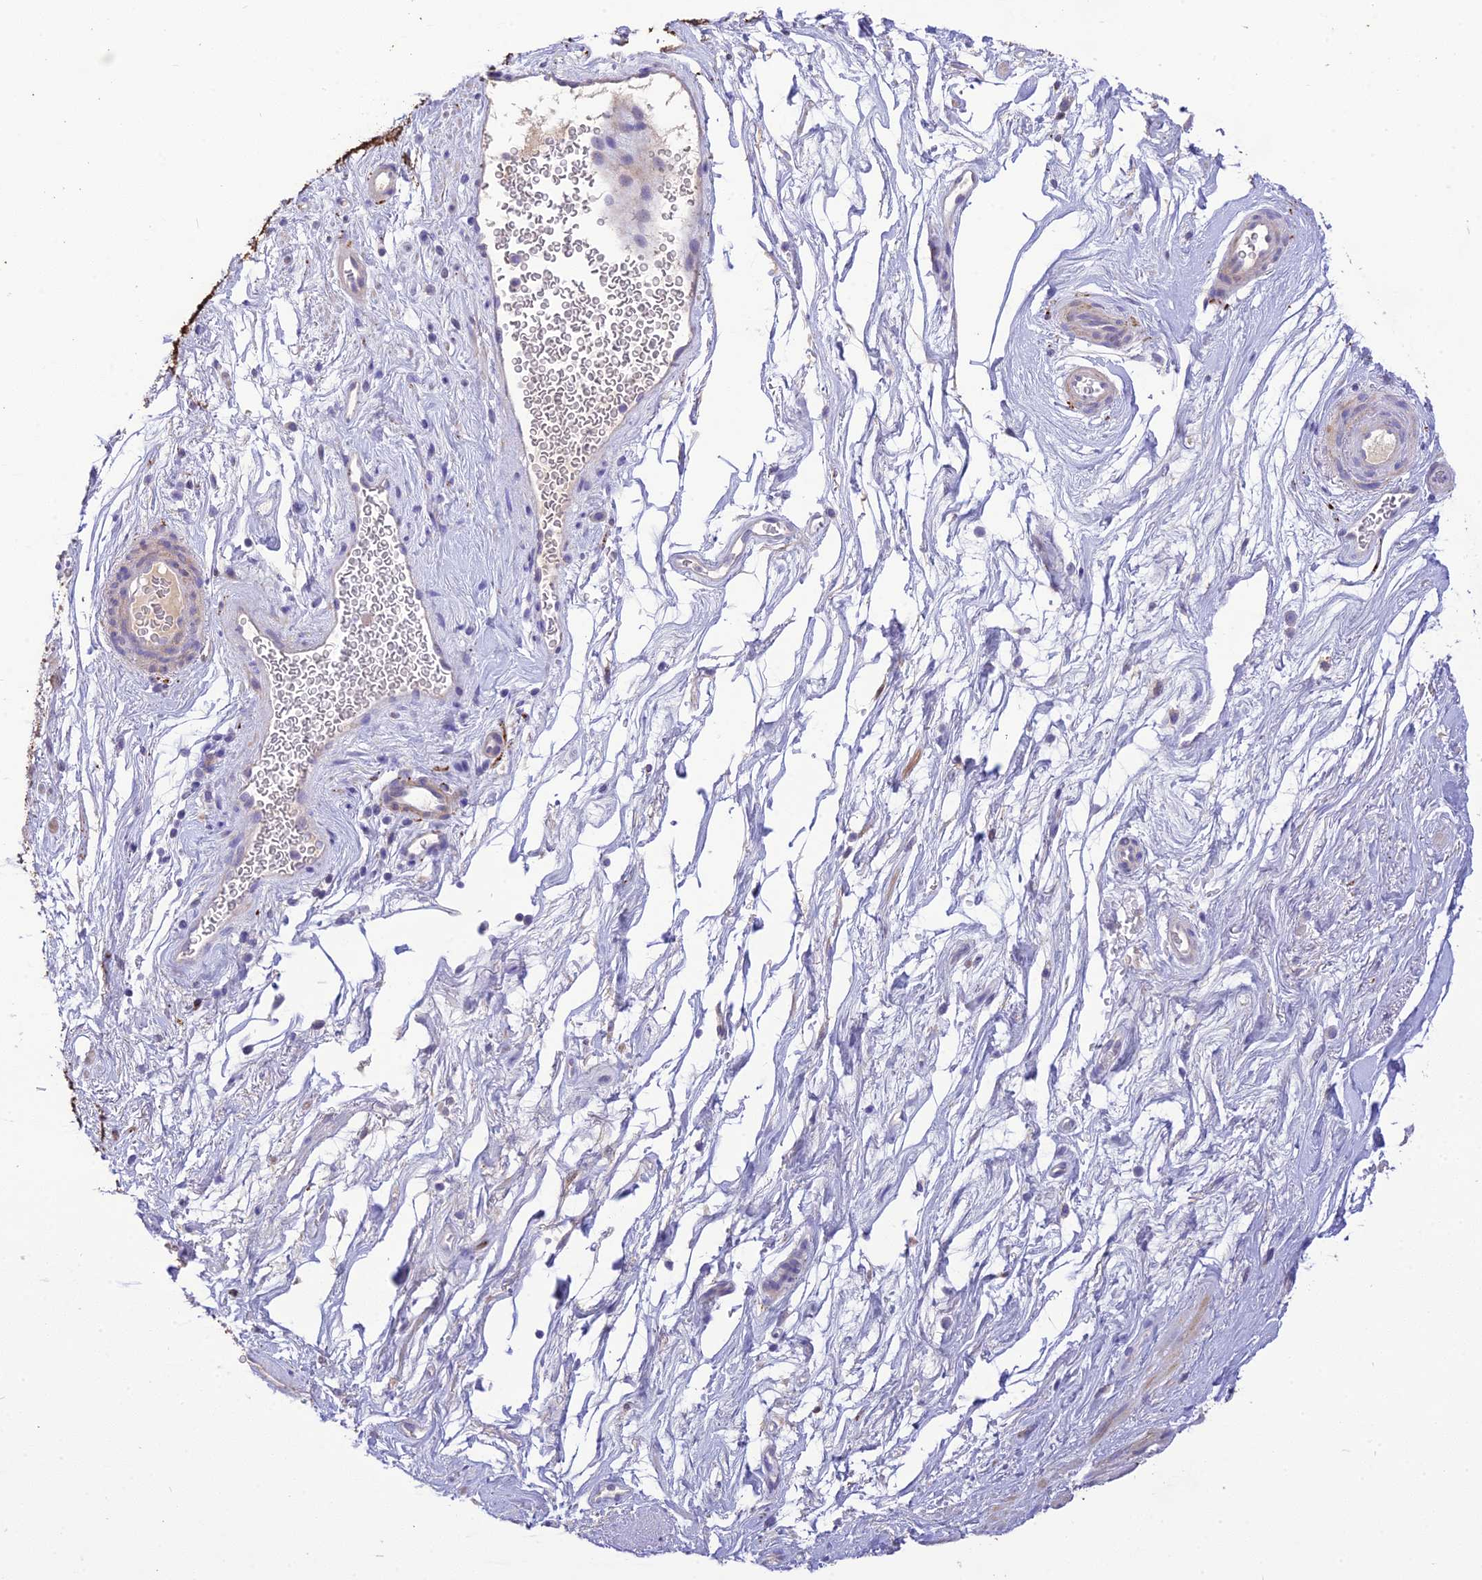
{"staining": {"intensity": "negative", "quantity": "none", "location": "none"}, "tissue": "smooth muscle", "cell_type": "Smooth muscle cells", "image_type": "normal", "snomed": [{"axis": "morphology", "description": "Normal tissue, NOS"}, {"axis": "topography", "description": "Smooth muscle"}, {"axis": "topography", "description": "Peripheral nerve tissue"}], "caption": "This is an IHC micrograph of benign smooth muscle. There is no positivity in smooth muscle cells.", "gene": "XPO7", "patient": {"sex": "male", "age": 69}}